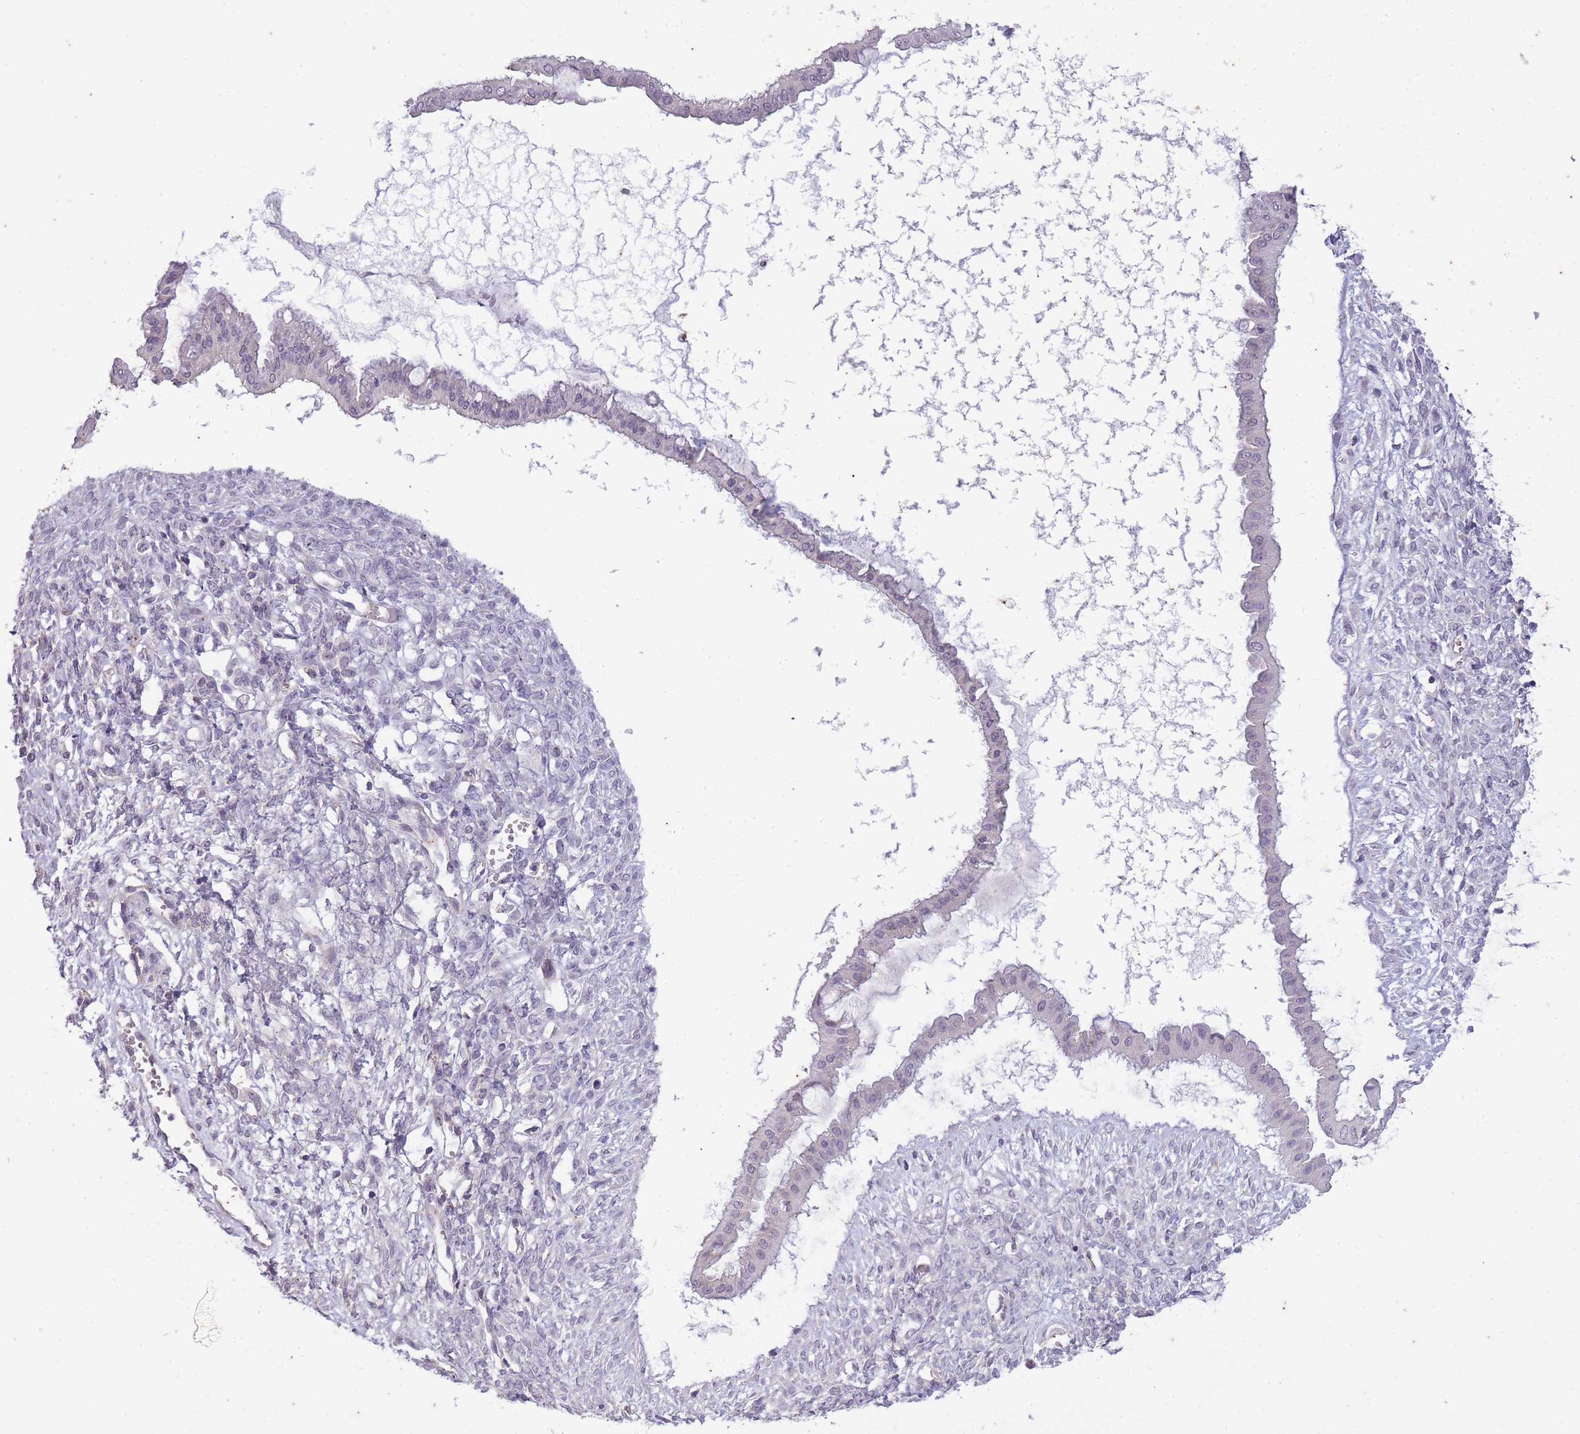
{"staining": {"intensity": "negative", "quantity": "none", "location": "none"}, "tissue": "ovarian cancer", "cell_type": "Tumor cells", "image_type": "cancer", "snomed": [{"axis": "morphology", "description": "Cystadenocarcinoma, mucinous, NOS"}, {"axis": "topography", "description": "Ovary"}], "caption": "An immunohistochemistry micrograph of ovarian cancer is shown. There is no staining in tumor cells of ovarian cancer.", "gene": "CNTNAP3", "patient": {"sex": "female", "age": 73}}